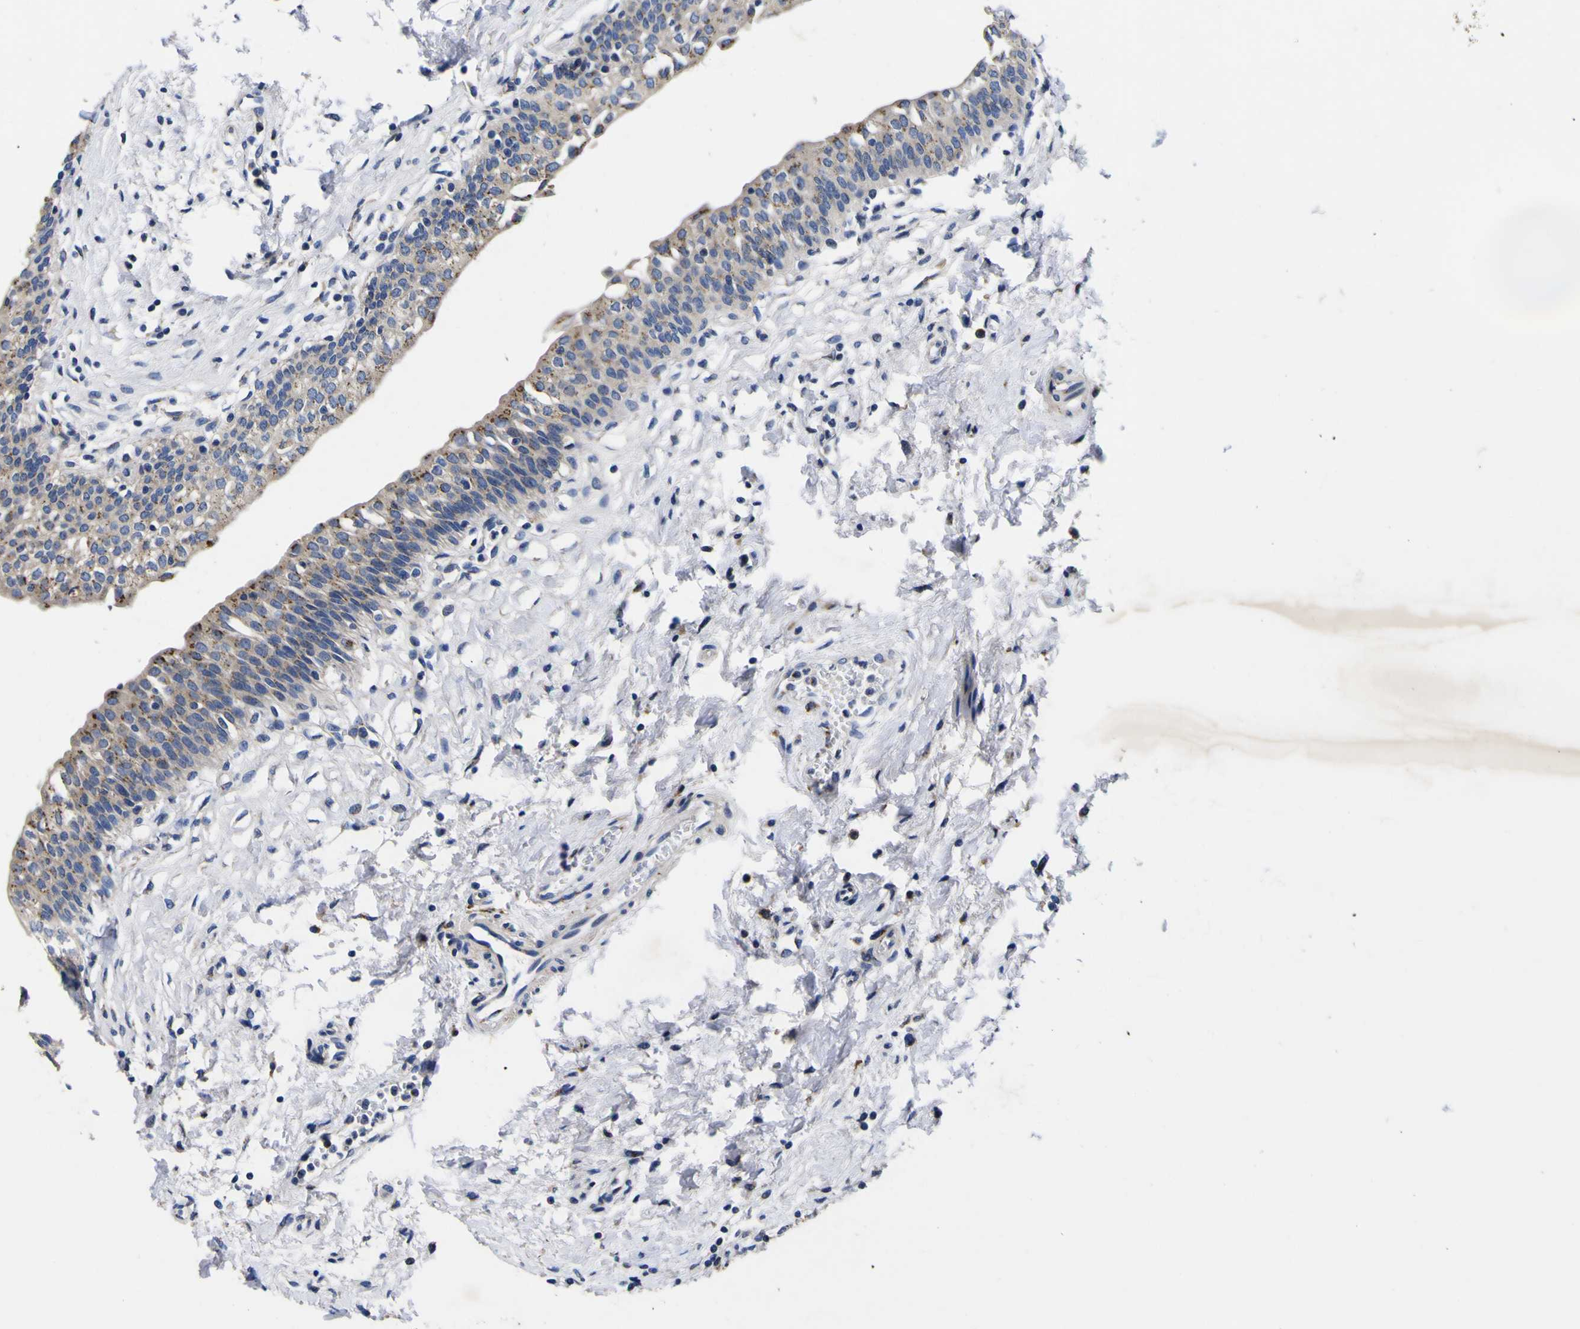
{"staining": {"intensity": "strong", "quantity": "25%-75%", "location": "cytoplasmic/membranous"}, "tissue": "urinary bladder", "cell_type": "Urothelial cells", "image_type": "normal", "snomed": [{"axis": "morphology", "description": "Normal tissue, NOS"}, {"axis": "topography", "description": "Urinary bladder"}], "caption": "This micrograph shows IHC staining of normal urinary bladder, with high strong cytoplasmic/membranous expression in about 25%-75% of urothelial cells.", "gene": "COA1", "patient": {"sex": "male", "age": 55}}